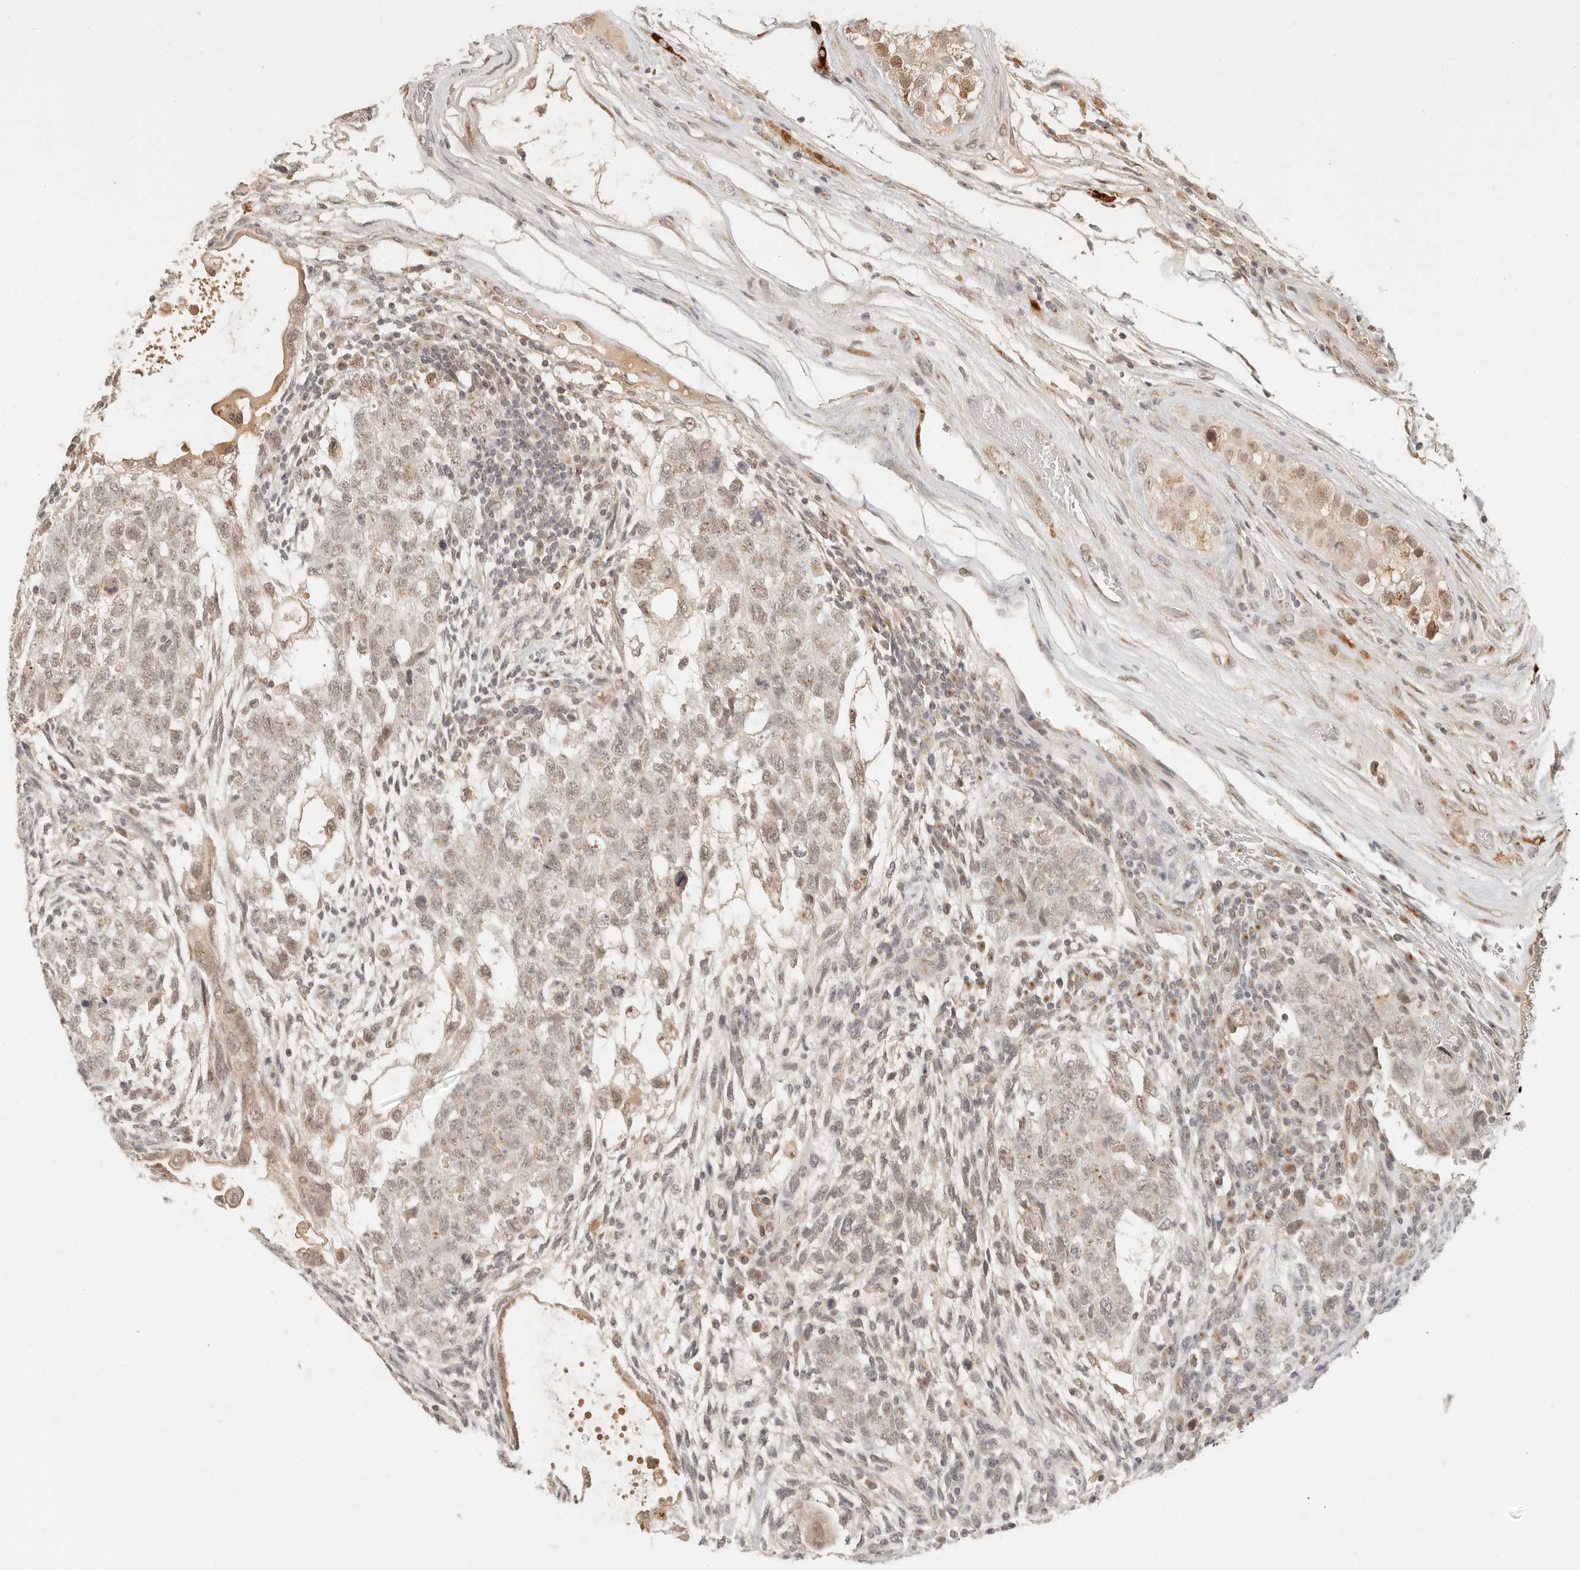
{"staining": {"intensity": "weak", "quantity": "25%-75%", "location": "nuclear"}, "tissue": "testis cancer", "cell_type": "Tumor cells", "image_type": "cancer", "snomed": [{"axis": "morphology", "description": "Normal tissue, NOS"}, {"axis": "morphology", "description": "Carcinoma, Embryonal, NOS"}, {"axis": "topography", "description": "Testis"}], "caption": "Protein analysis of testis cancer tissue shows weak nuclear staining in about 25%-75% of tumor cells.", "gene": "INTS11", "patient": {"sex": "male", "age": 36}}